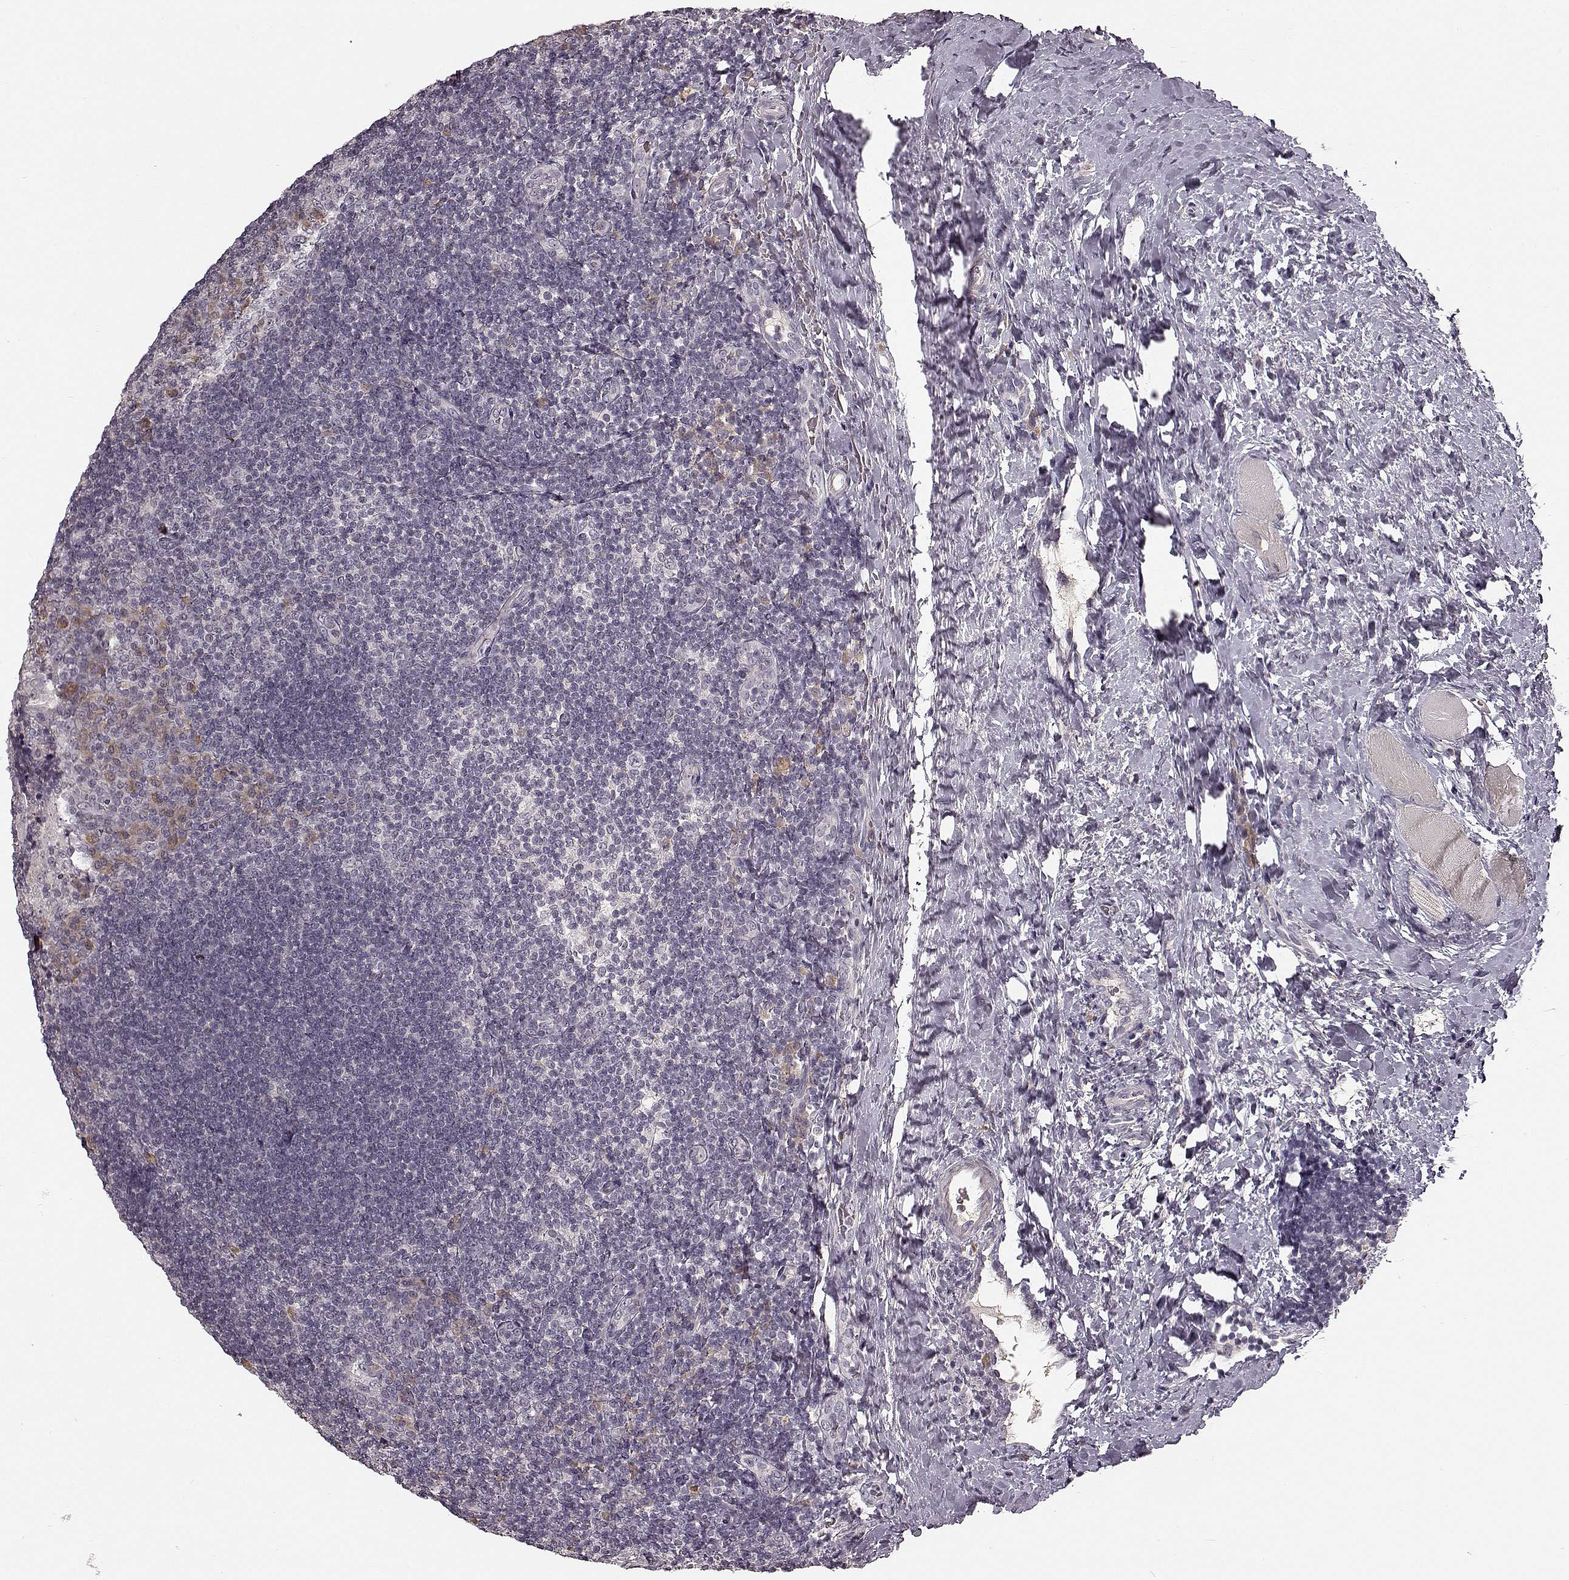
{"staining": {"intensity": "negative", "quantity": "none", "location": "none"}, "tissue": "tonsil", "cell_type": "Germinal center cells", "image_type": "normal", "snomed": [{"axis": "morphology", "description": "Normal tissue, NOS"}, {"axis": "topography", "description": "Tonsil"}], "caption": "DAB (3,3'-diaminobenzidine) immunohistochemical staining of unremarkable tonsil demonstrates no significant positivity in germinal center cells. (DAB immunohistochemistry visualized using brightfield microscopy, high magnification).", "gene": "MIA", "patient": {"sex": "male", "age": 17}}